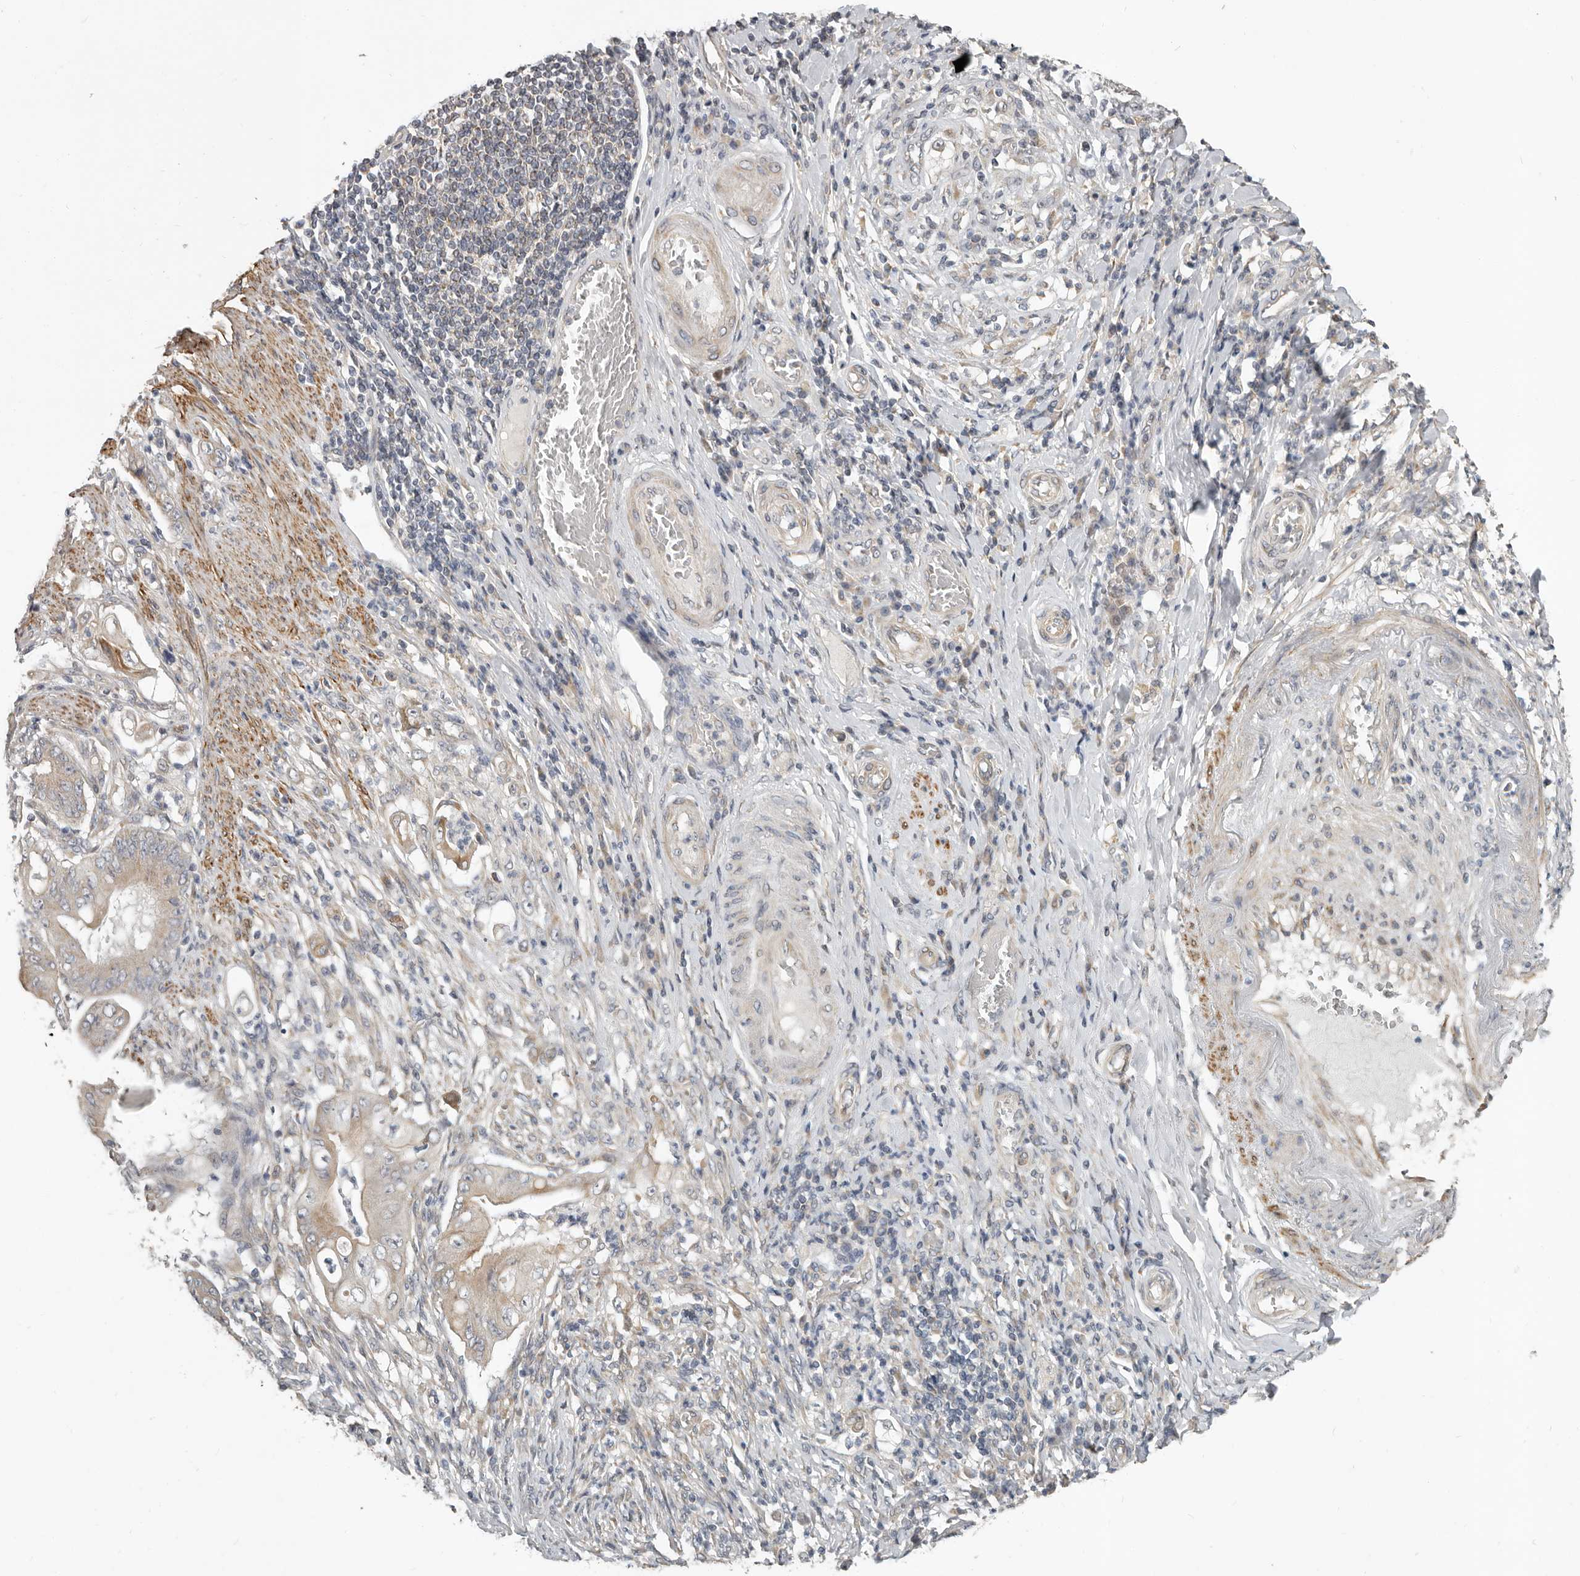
{"staining": {"intensity": "weak", "quantity": ">75%", "location": "cytoplasmic/membranous"}, "tissue": "stomach cancer", "cell_type": "Tumor cells", "image_type": "cancer", "snomed": [{"axis": "morphology", "description": "Adenocarcinoma, NOS"}, {"axis": "topography", "description": "Stomach"}], "caption": "Protein staining of stomach adenocarcinoma tissue displays weak cytoplasmic/membranous positivity in approximately >75% of tumor cells.", "gene": "UNK", "patient": {"sex": "female", "age": 73}}